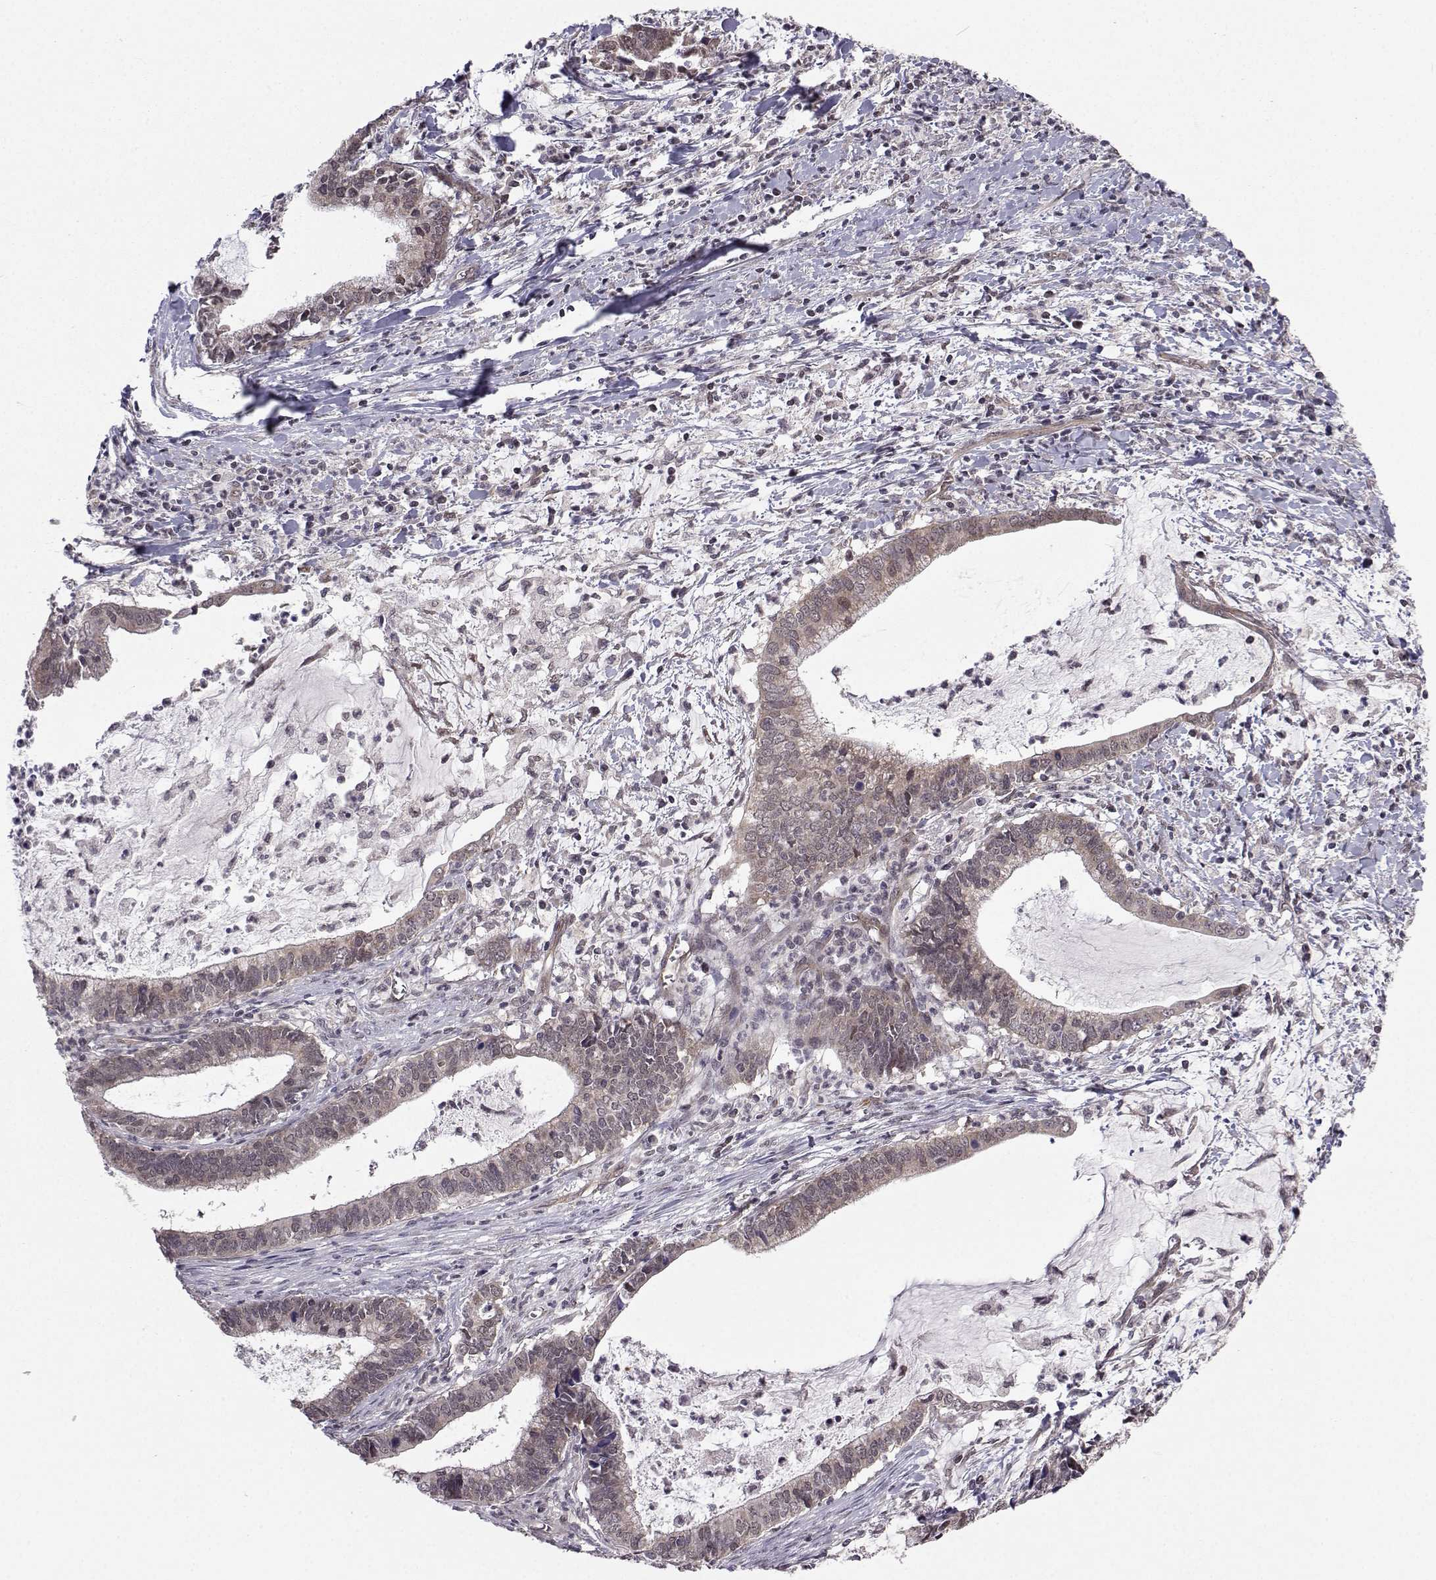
{"staining": {"intensity": "weak", "quantity": "25%-75%", "location": "cytoplasmic/membranous"}, "tissue": "cervical cancer", "cell_type": "Tumor cells", "image_type": "cancer", "snomed": [{"axis": "morphology", "description": "Adenocarcinoma, NOS"}, {"axis": "topography", "description": "Cervix"}], "caption": "Protein expression analysis of cervical adenocarcinoma demonstrates weak cytoplasmic/membranous staining in about 25%-75% of tumor cells.", "gene": "PKN2", "patient": {"sex": "female", "age": 42}}